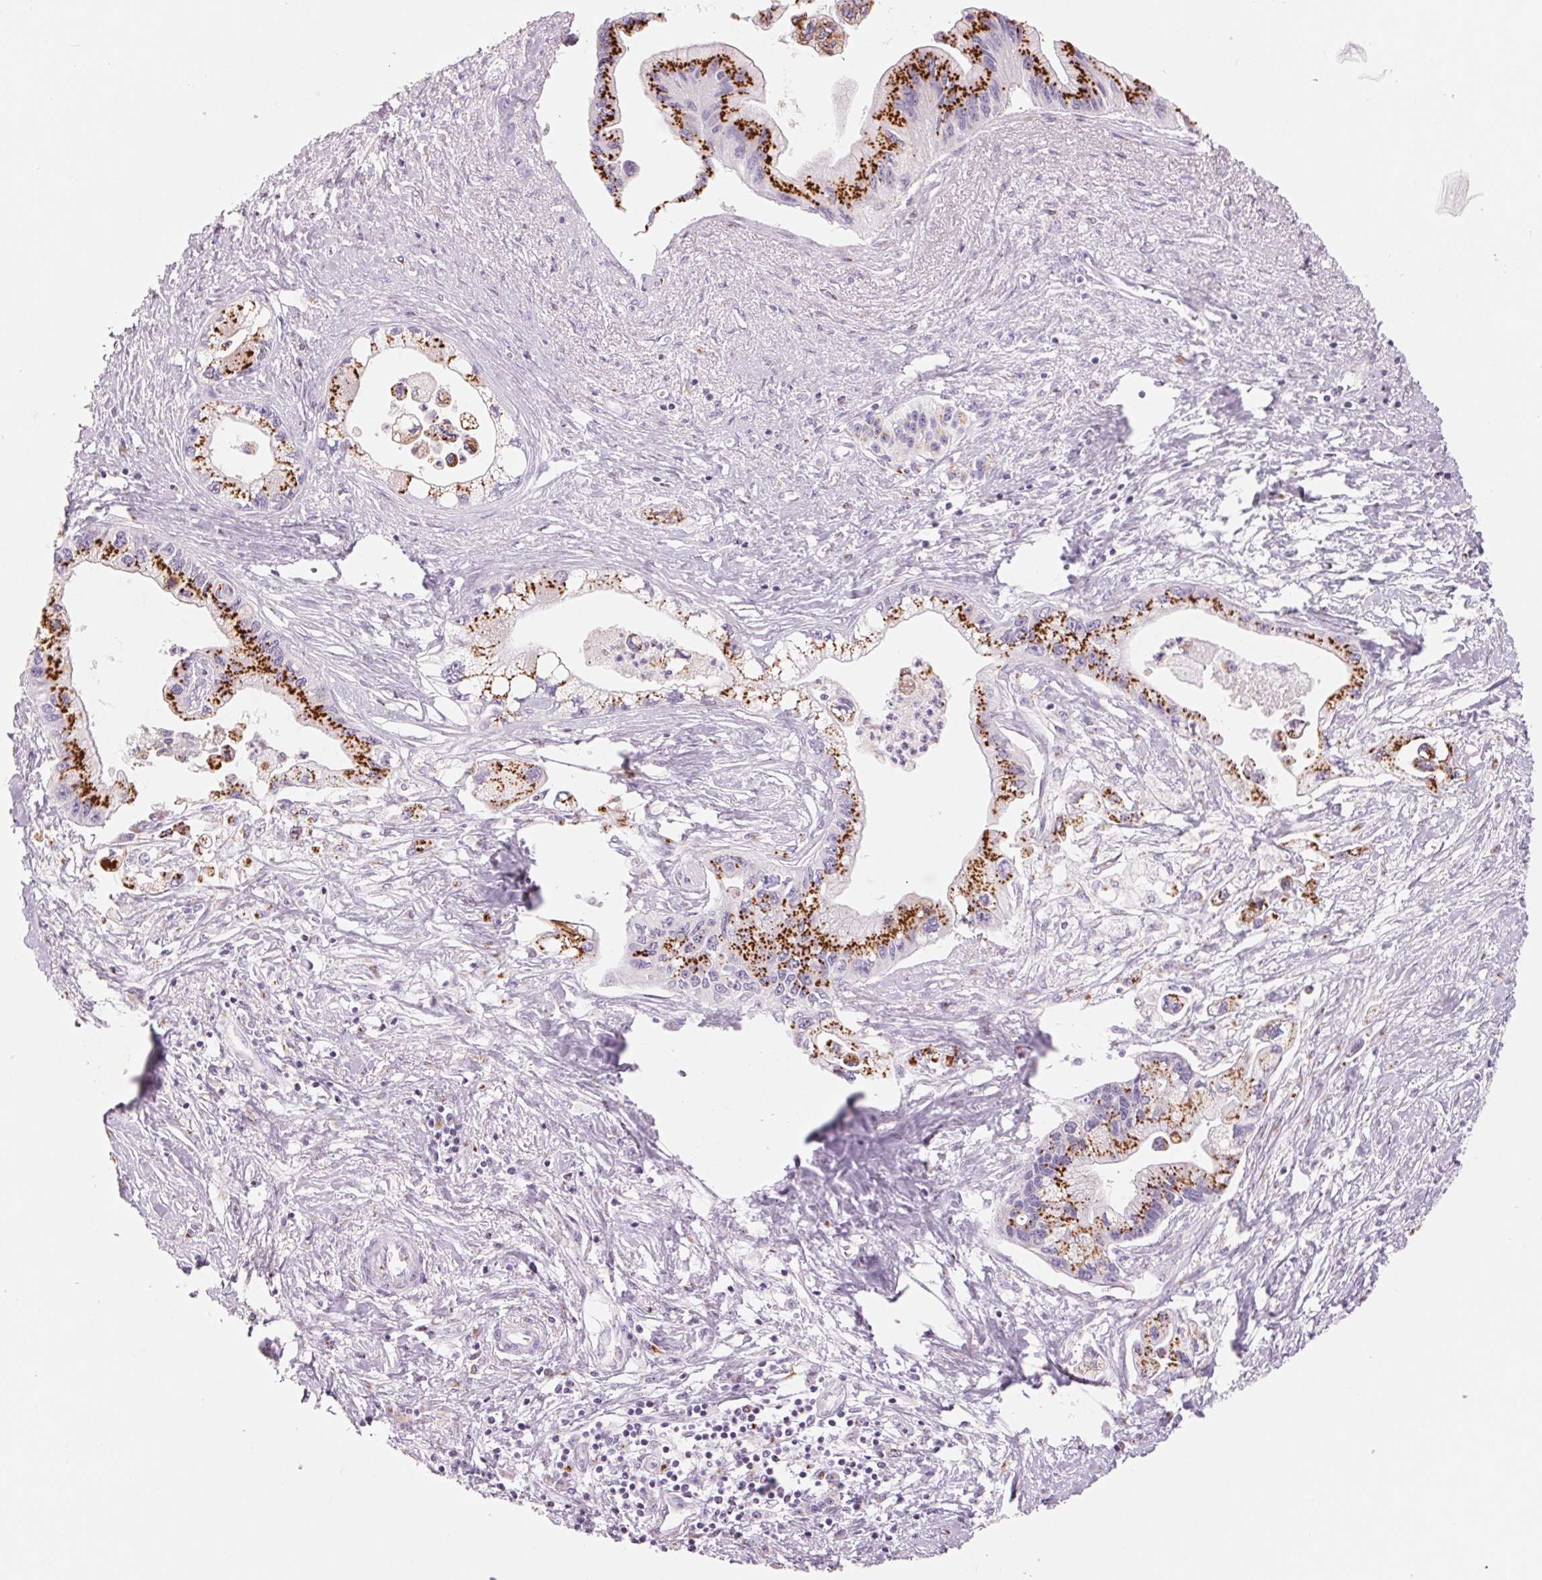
{"staining": {"intensity": "strong", "quantity": ">75%", "location": "cytoplasmic/membranous"}, "tissue": "pancreatic cancer", "cell_type": "Tumor cells", "image_type": "cancer", "snomed": [{"axis": "morphology", "description": "Adenocarcinoma, NOS"}, {"axis": "topography", "description": "Pancreas"}], "caption": "Adenocarcinoma (pancreatic) tissue demonstrates strong cytoplasmic/membranous expression in approximately >75% of tumor cells, visualized by immunohistochemistry.", "gene": "GALNT7", "patient": {"sex": "male", "age": 61}}